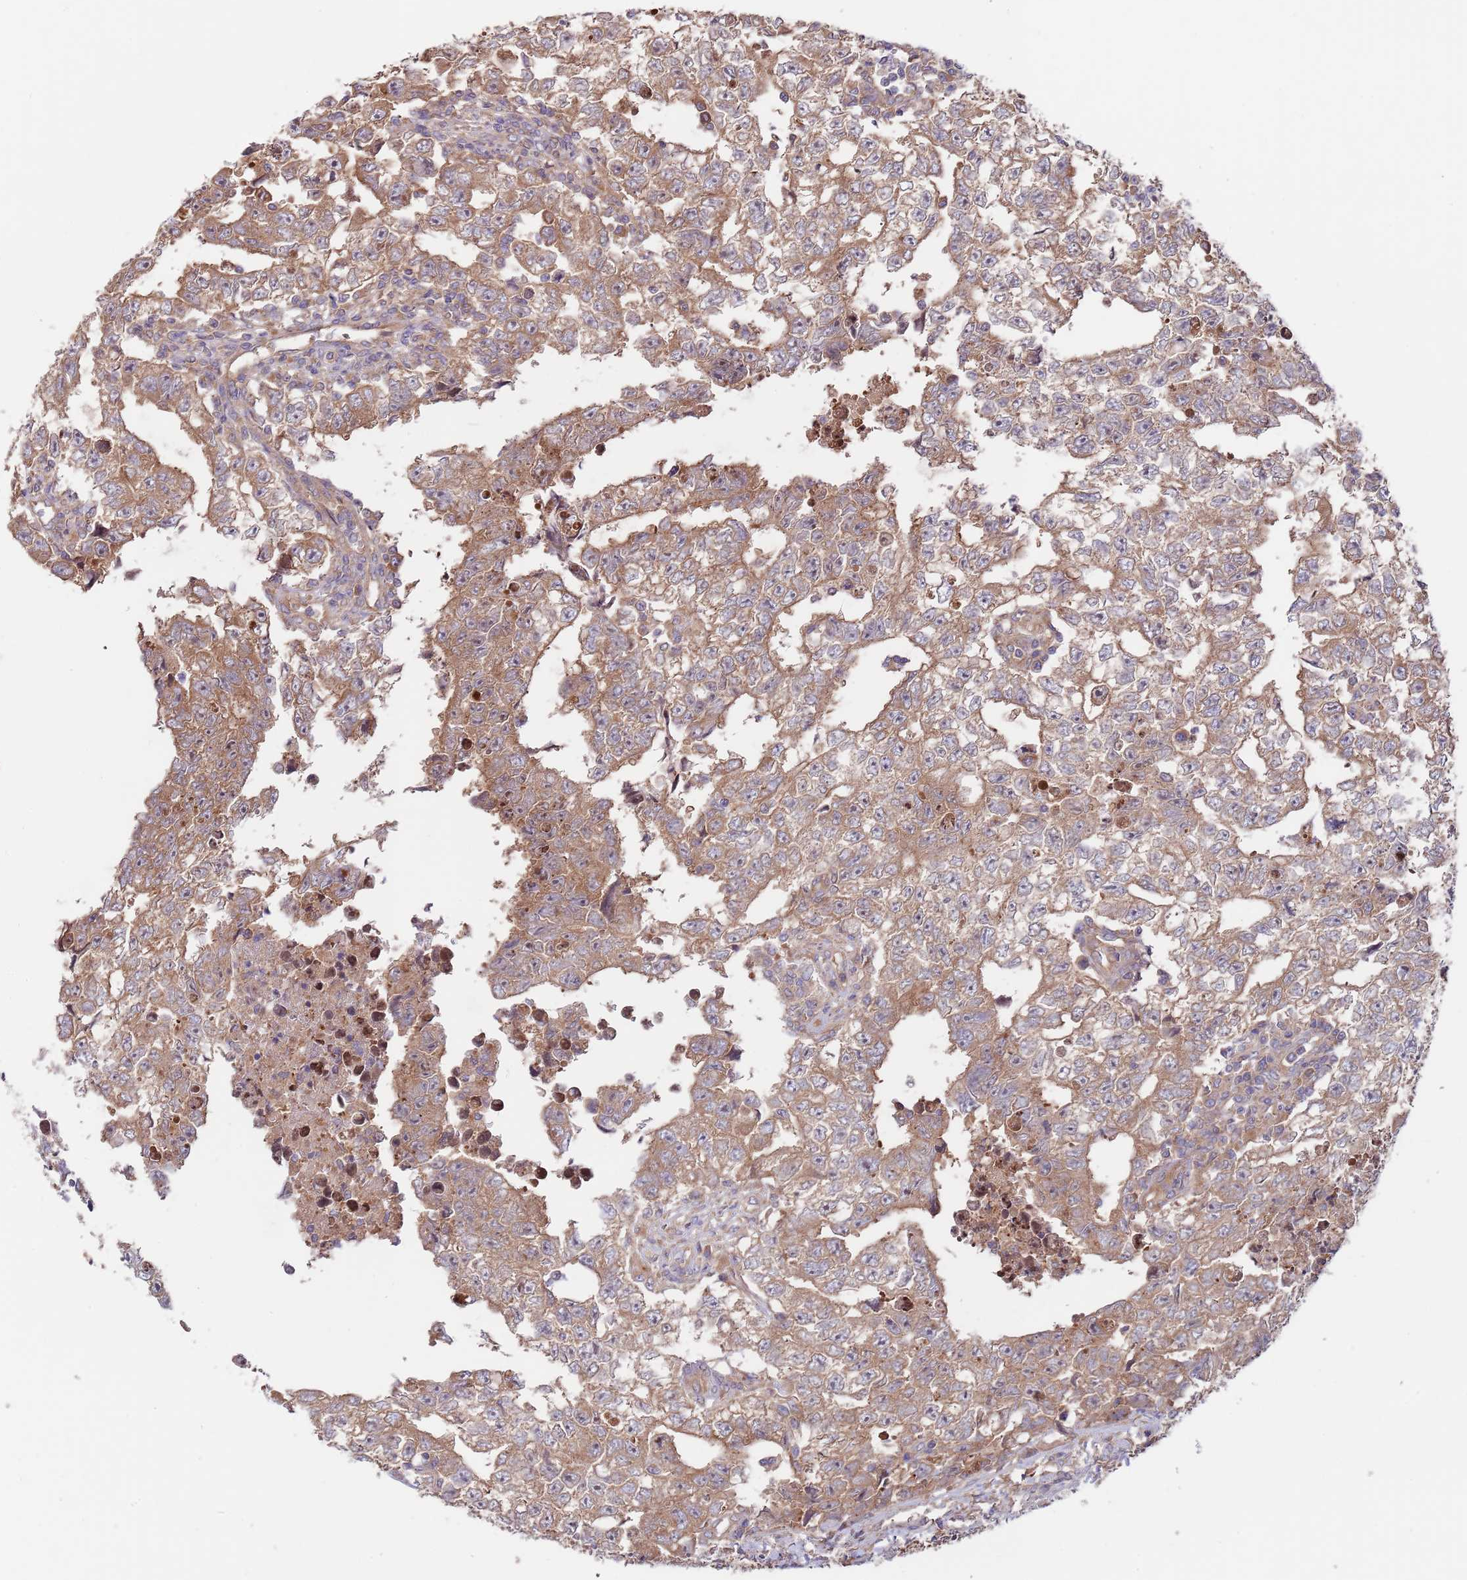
{"staining": {"intensity": "moderate", "quantity": ">75%", "location": "cytoplasmic/membranous"}, "tissue": "testis cancer", "cell_type": "Tumor cells", "image_type": "cancer", "snomed": [{"axis": "morphology", "description": "Carcinoma, Embryonal, NOS"}, {"axis": "topography", "description": "Testis"}], "caption": "DAB immunohistochemical staining of human testis cancer reveals moderate cytoplasmic/membranous protein positivity in about >75% of tumor cells. (DAB = brown stain, brightfield microscopy at high magnification).", "gene": "EIF3F", "patient": {"sex": "male", "age": 25}}